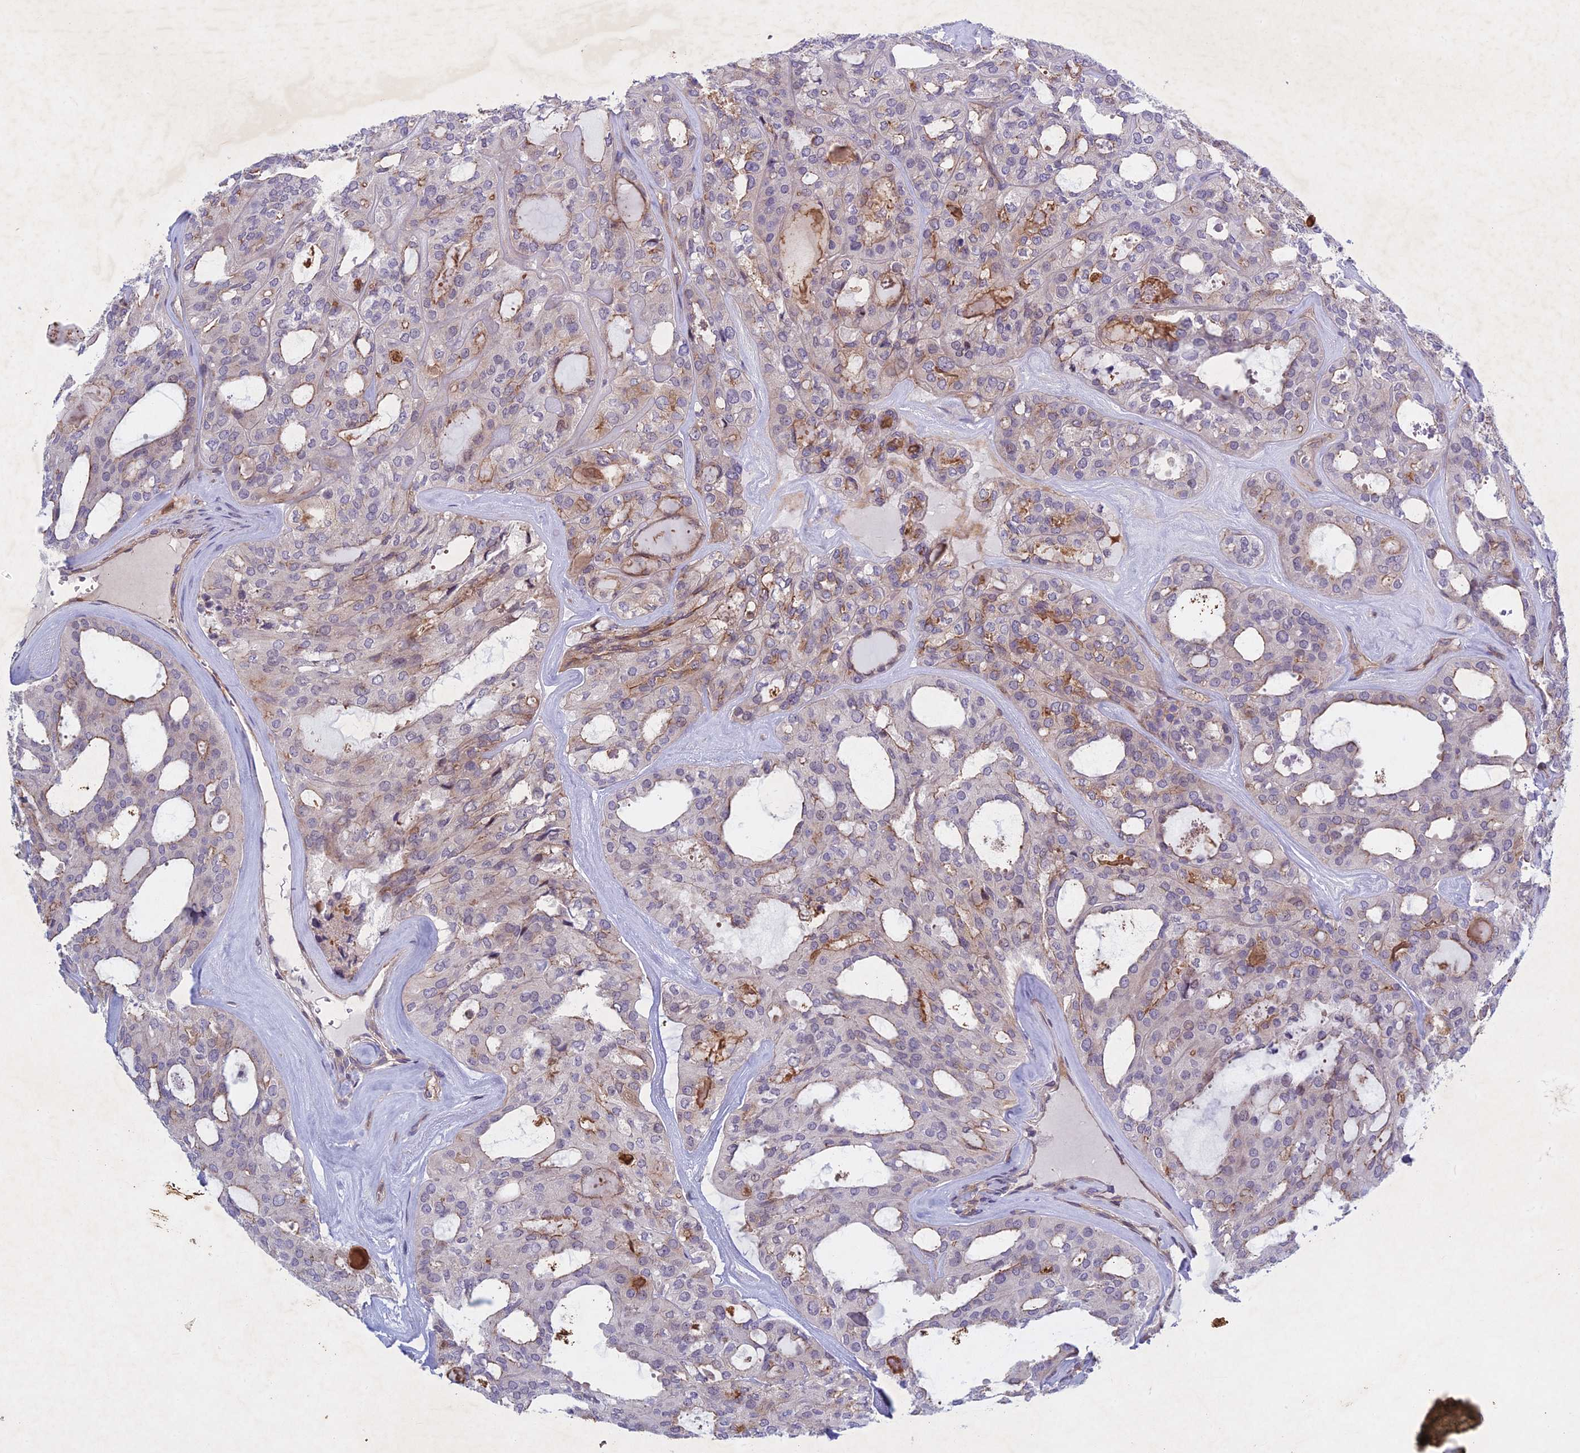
{"staining": {"intensity": "moderate", "quantity": "<25%", "location": "cytoplasmic/membranous"}, "tissue": "thyroid cancer", "cell_type": "Tumor cells", "image_type": "cancer", "snomed": [{"axis": "morphology", "description": "Follicular adenoma carcinoma, NOS"}, {"axis": "topography", "description": "Thyroid gland"}], "caption": "Follicular adenoma carcinoma (thyroid) stained for a protein shows moderate cytoplasmic/membranous positivity in tumor cells.", "gene": "PTHLH", "patient": {"sex": "male", "age": 75}}